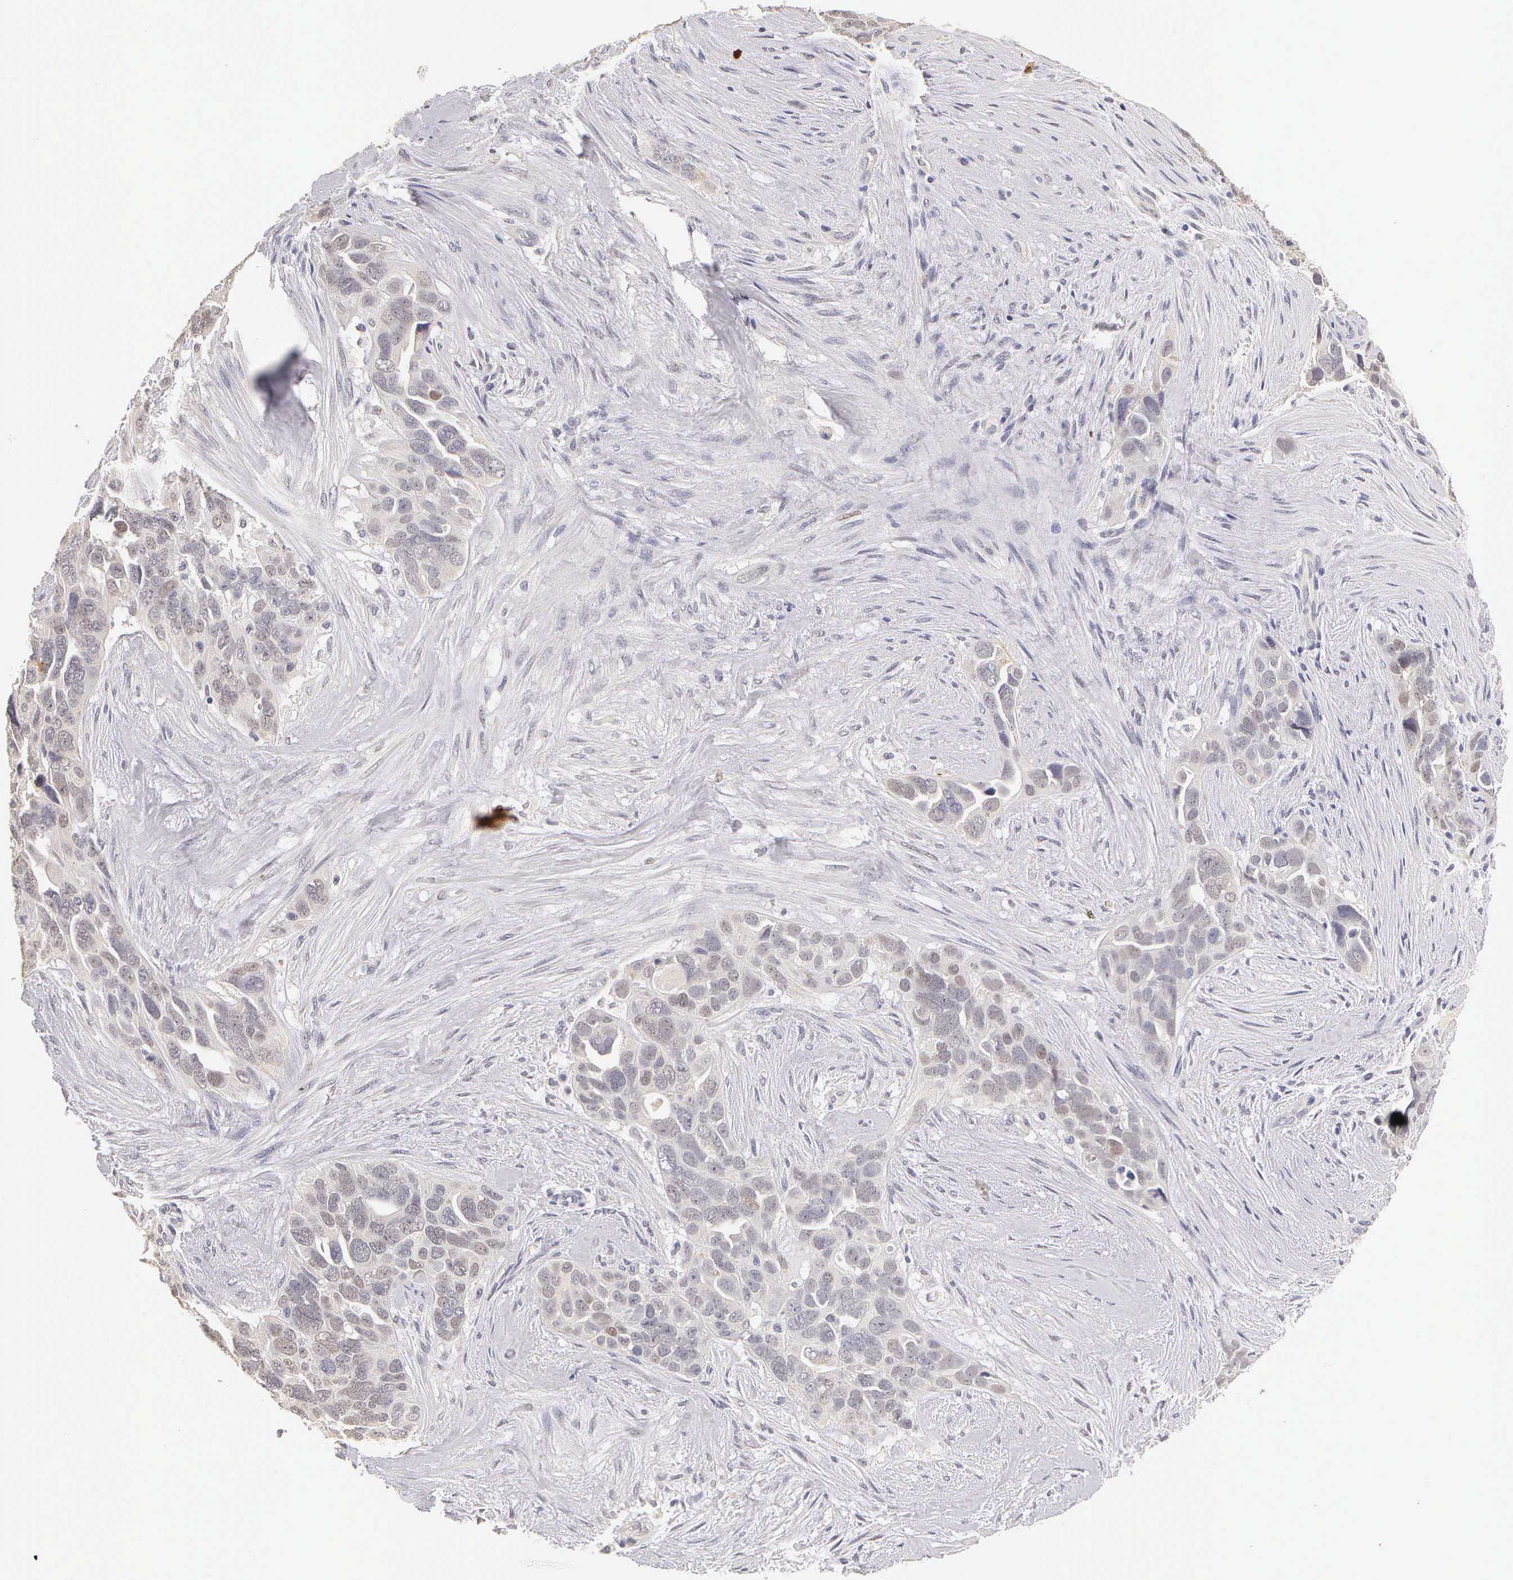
{"staining": {"intensity": "weak", "quantity": "<25%", "location": "nuclear"}, "tissue": "ovarian cancer", "cell_type": "Tumor cells", "image_type": "cancer", "snomed": [{"axis": "morphology", "description": "Cystadenocarcinoma, serous, NOS"}, {"axis": "topography", "description": "Ovary"}], "caption": "This histopathology image is of ovarian cancer (serous cystadenocarcinoma) stained with IHC to label a protein in brown with the nuclei are counter-stained blue. There is no staining in tumor cells.", "gene": "ESR1", "patient": {"sex": "female", "age": 63}}